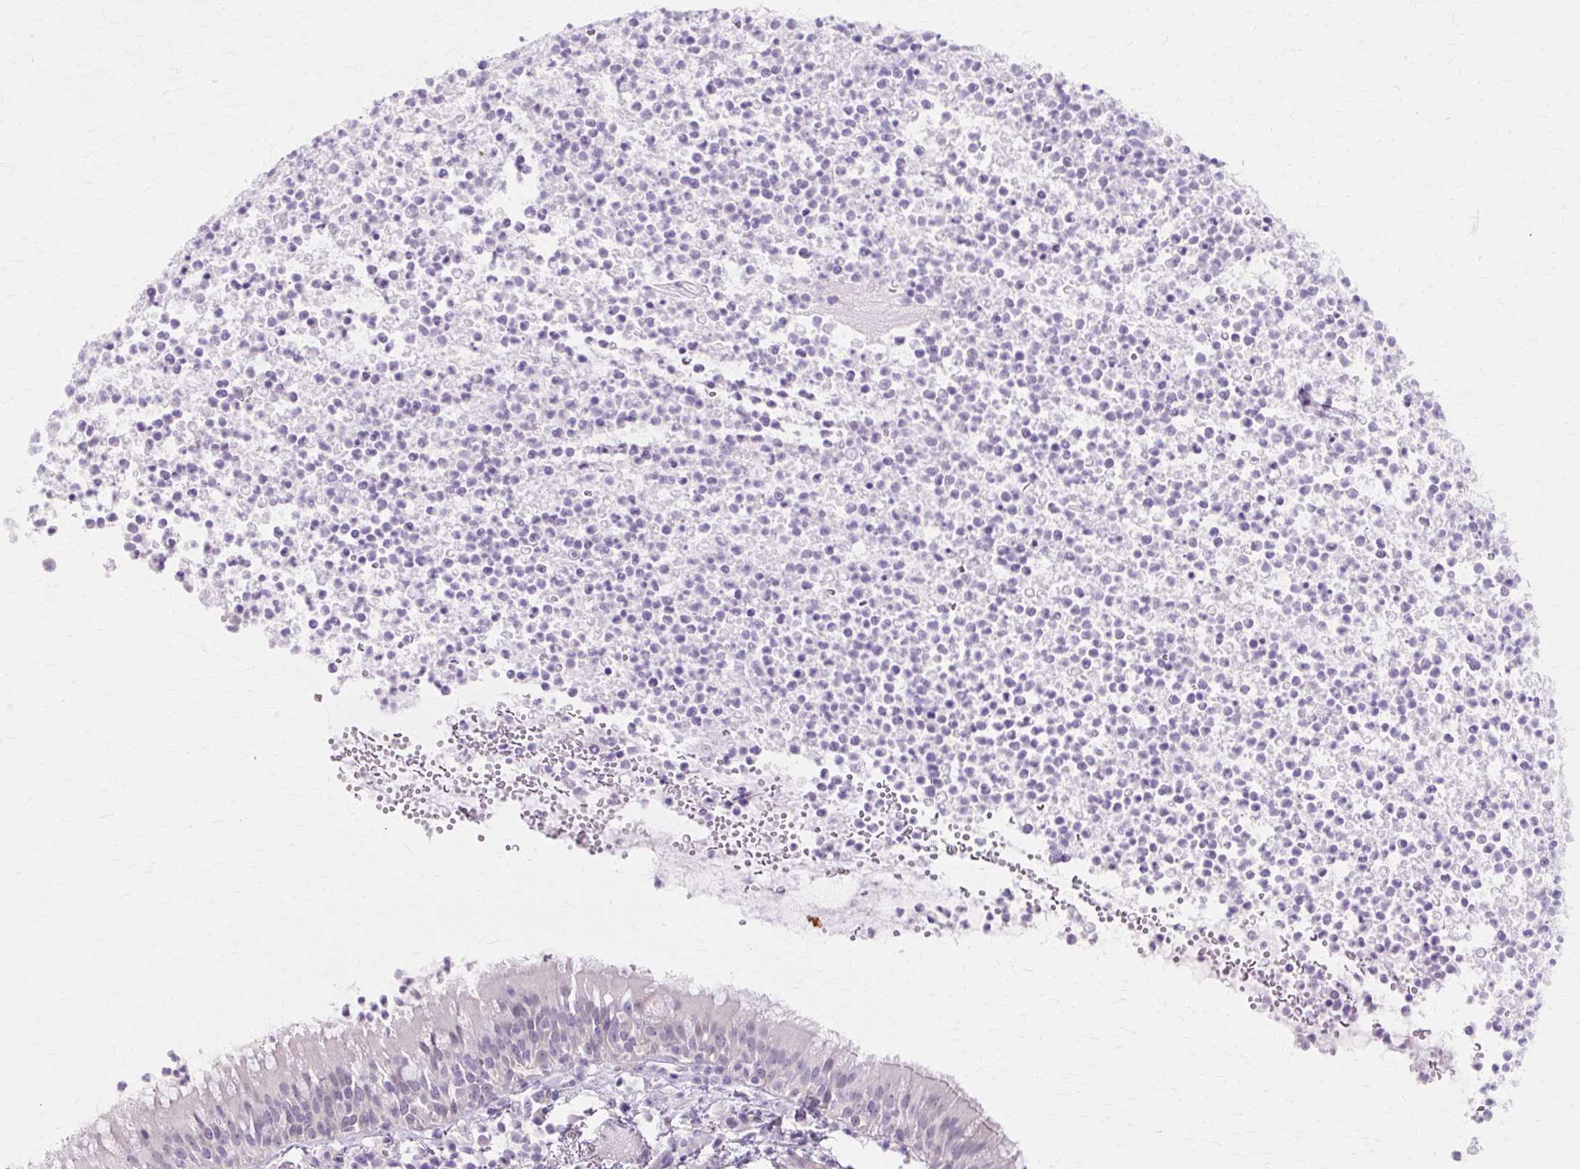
{"staining": {"intensity": "negative", "quantity": "none", "location": "none"}, "tissue": "bronchus", "cell_type": "Respiratory epithelial cells", "image_type": "normal", "snomed": [{"axis": "morphology", "description": "Normal tissue, NOS"}, {"axis": "topography", "description": "Cartilage tissue"}, {"axis": "topography", "description": "Bronchus"}], "caption": "Immunohistochemistry (IHC) micrograph of normal bronchus: bronchus stained with DAB (3,3'-diaminobenzidine) exhibits no significant protein expression in respiratory epithelial cells. (DAB IHC with hematoxylin counter stain).", "gene": "ZNF35", "patient": {"sex": "male", "age": 56}}